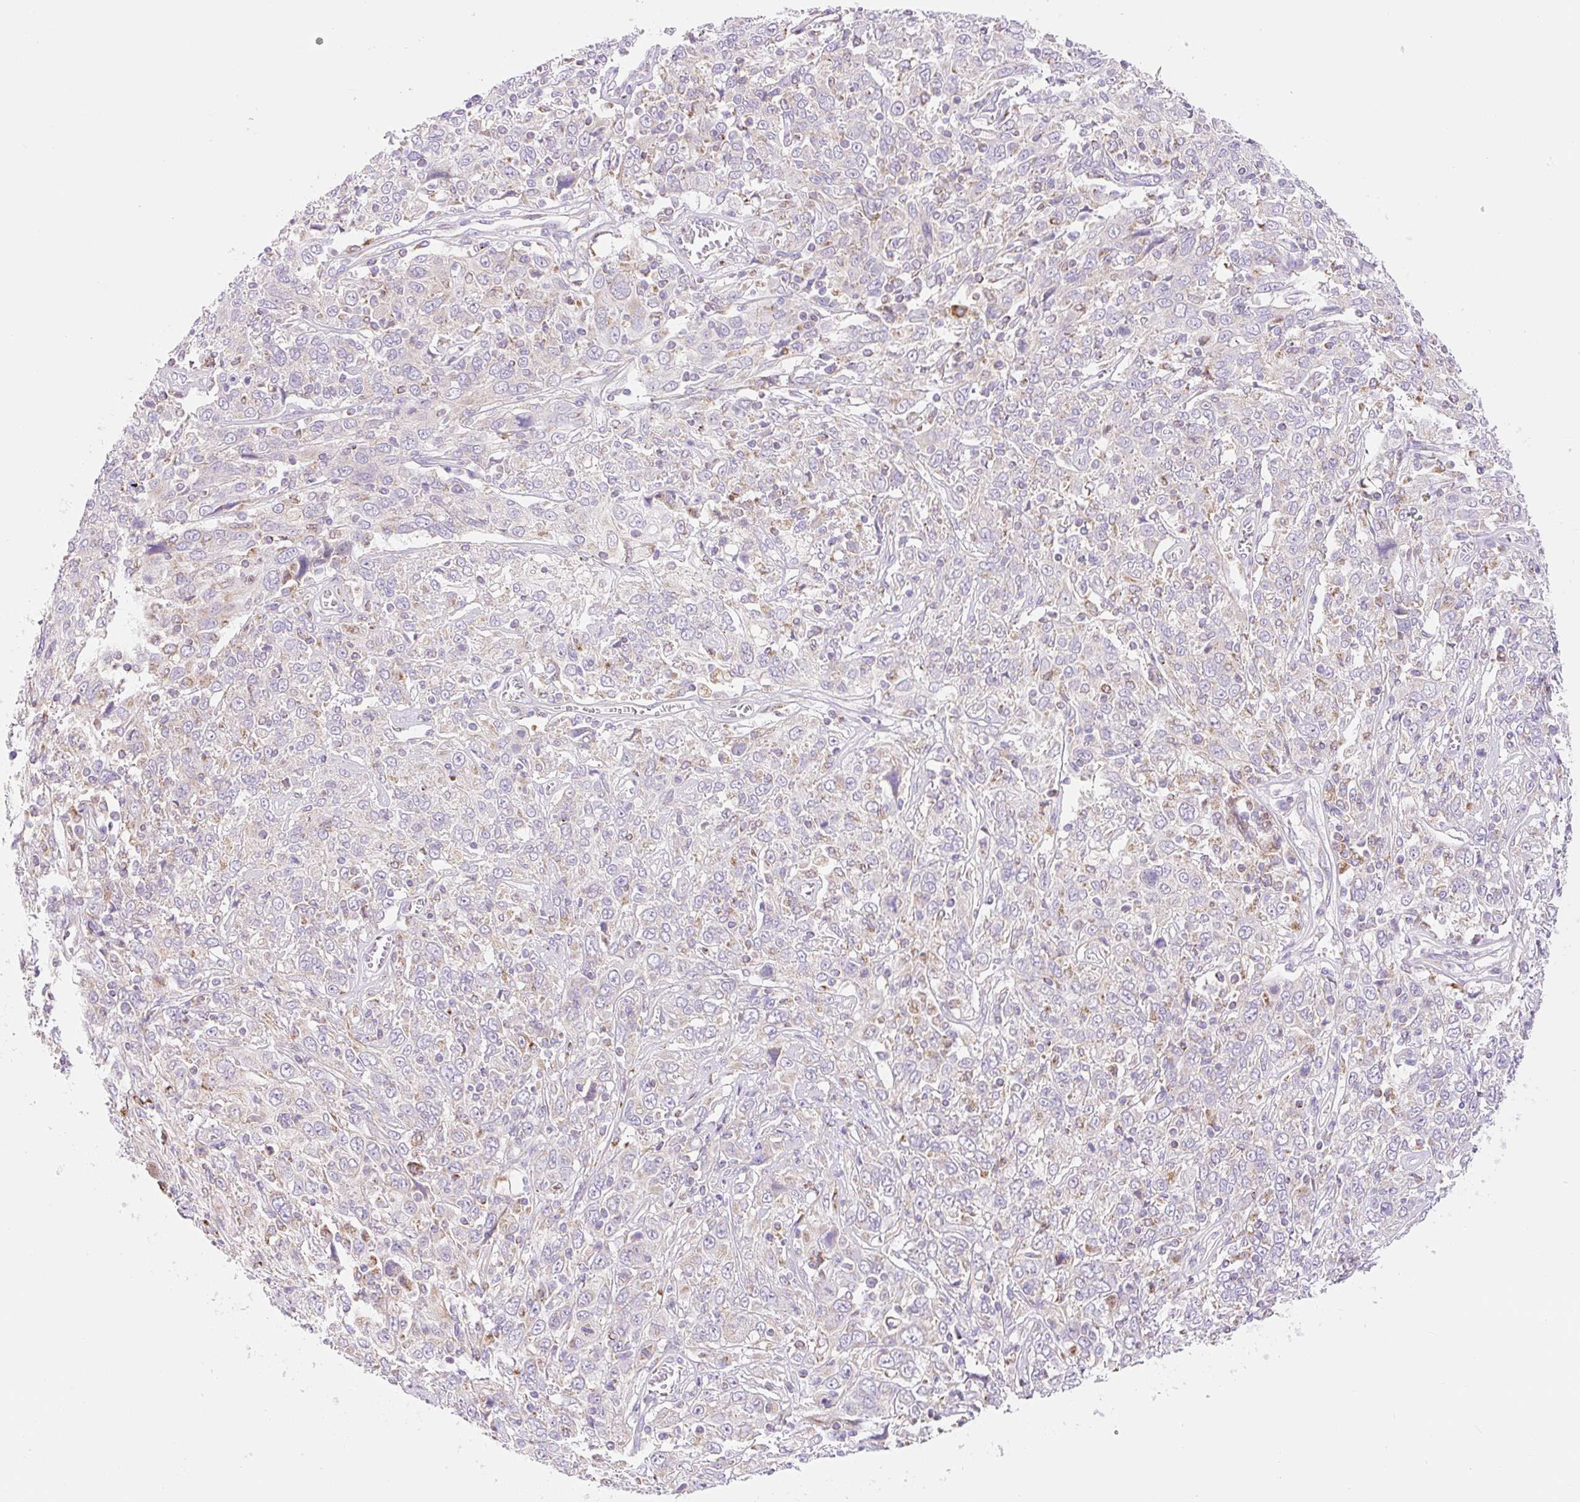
{"staining": {"intensity": "negative", "quantity": "none", "location": "none"}, "tissue": "cervical cancer", "cell_type": "Tumor cells", "image_type": "cancer", "snomed": [{"axis": "morphology", "description": "Squamous cell carcinoma, NOS"}, {"axis": "topography", "description": "Cervix"}], "caption": "This photomicrograph is of squamous cell carcinoma (cervical) stained with immunohistochemistry (IHC) to label a protein in brown with the nuclei are counter-stained blue. There is no expression in tumor cells.", "gene": "FOCAD", "patient": {"sex": "female", "age": 46}}